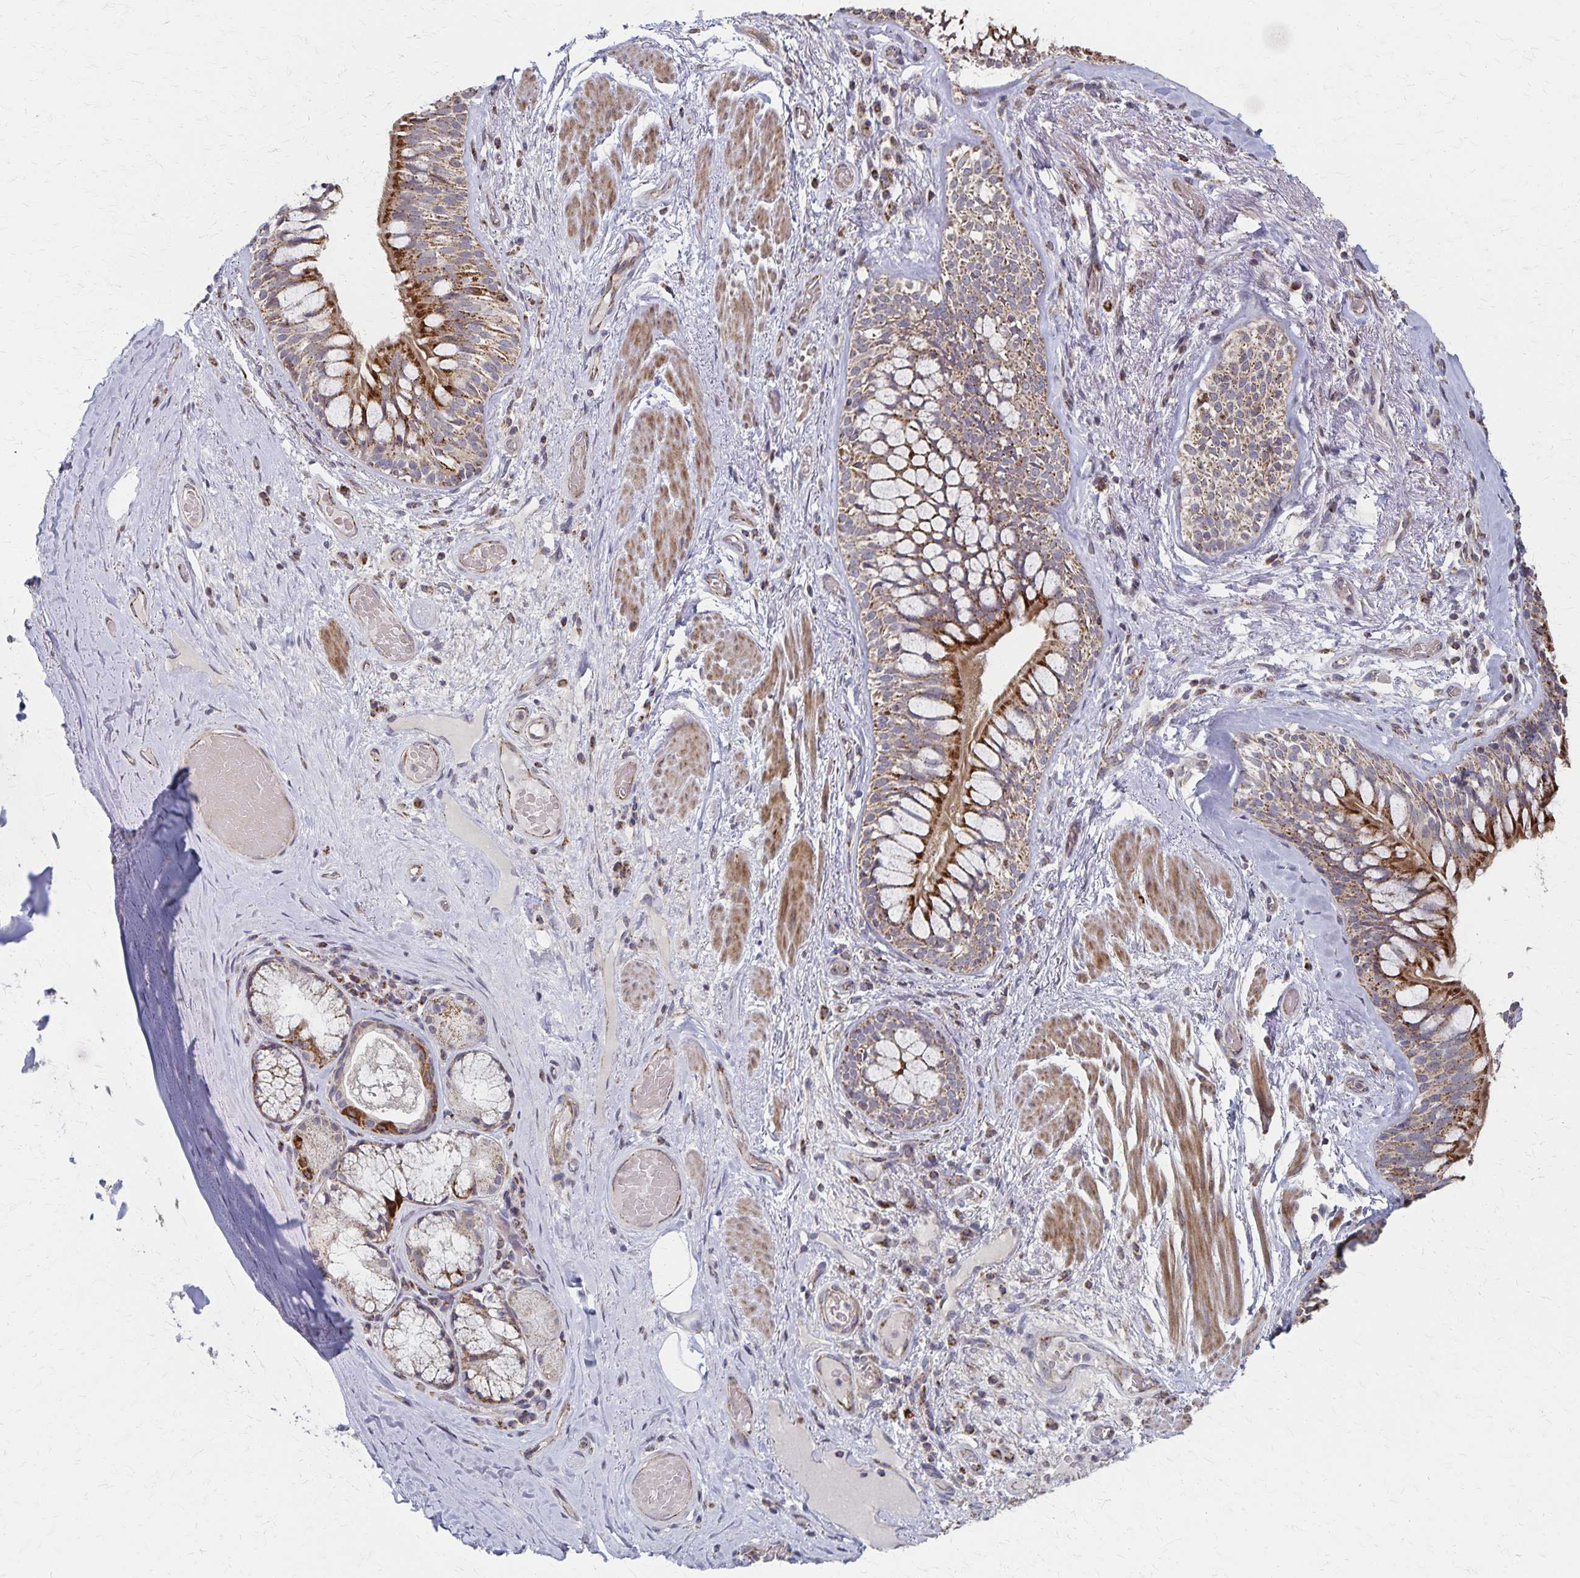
{"staining": {"intensity": "negative", "quantity": "none", "location": "none"}, "tissue": "adipose tissue", "cell_type": "Adipocytes", "image_type": "normal", "snomed": [{"axis": "morphology", "description": "Normal tissue, NOS"}, {"axis": "topography", "description": "Cartilage tissue"}, {"axis": "topography", "description": "Bronchus"}], "caption": "Immunohistochemistry (IHC) photomicrograph of benign adipose tissue: adipose tissue stained with DAB displays no significant protein staining in adipocytes.", "gene": "DYRK4", "patient": {"sex": "male", "age": 64}}